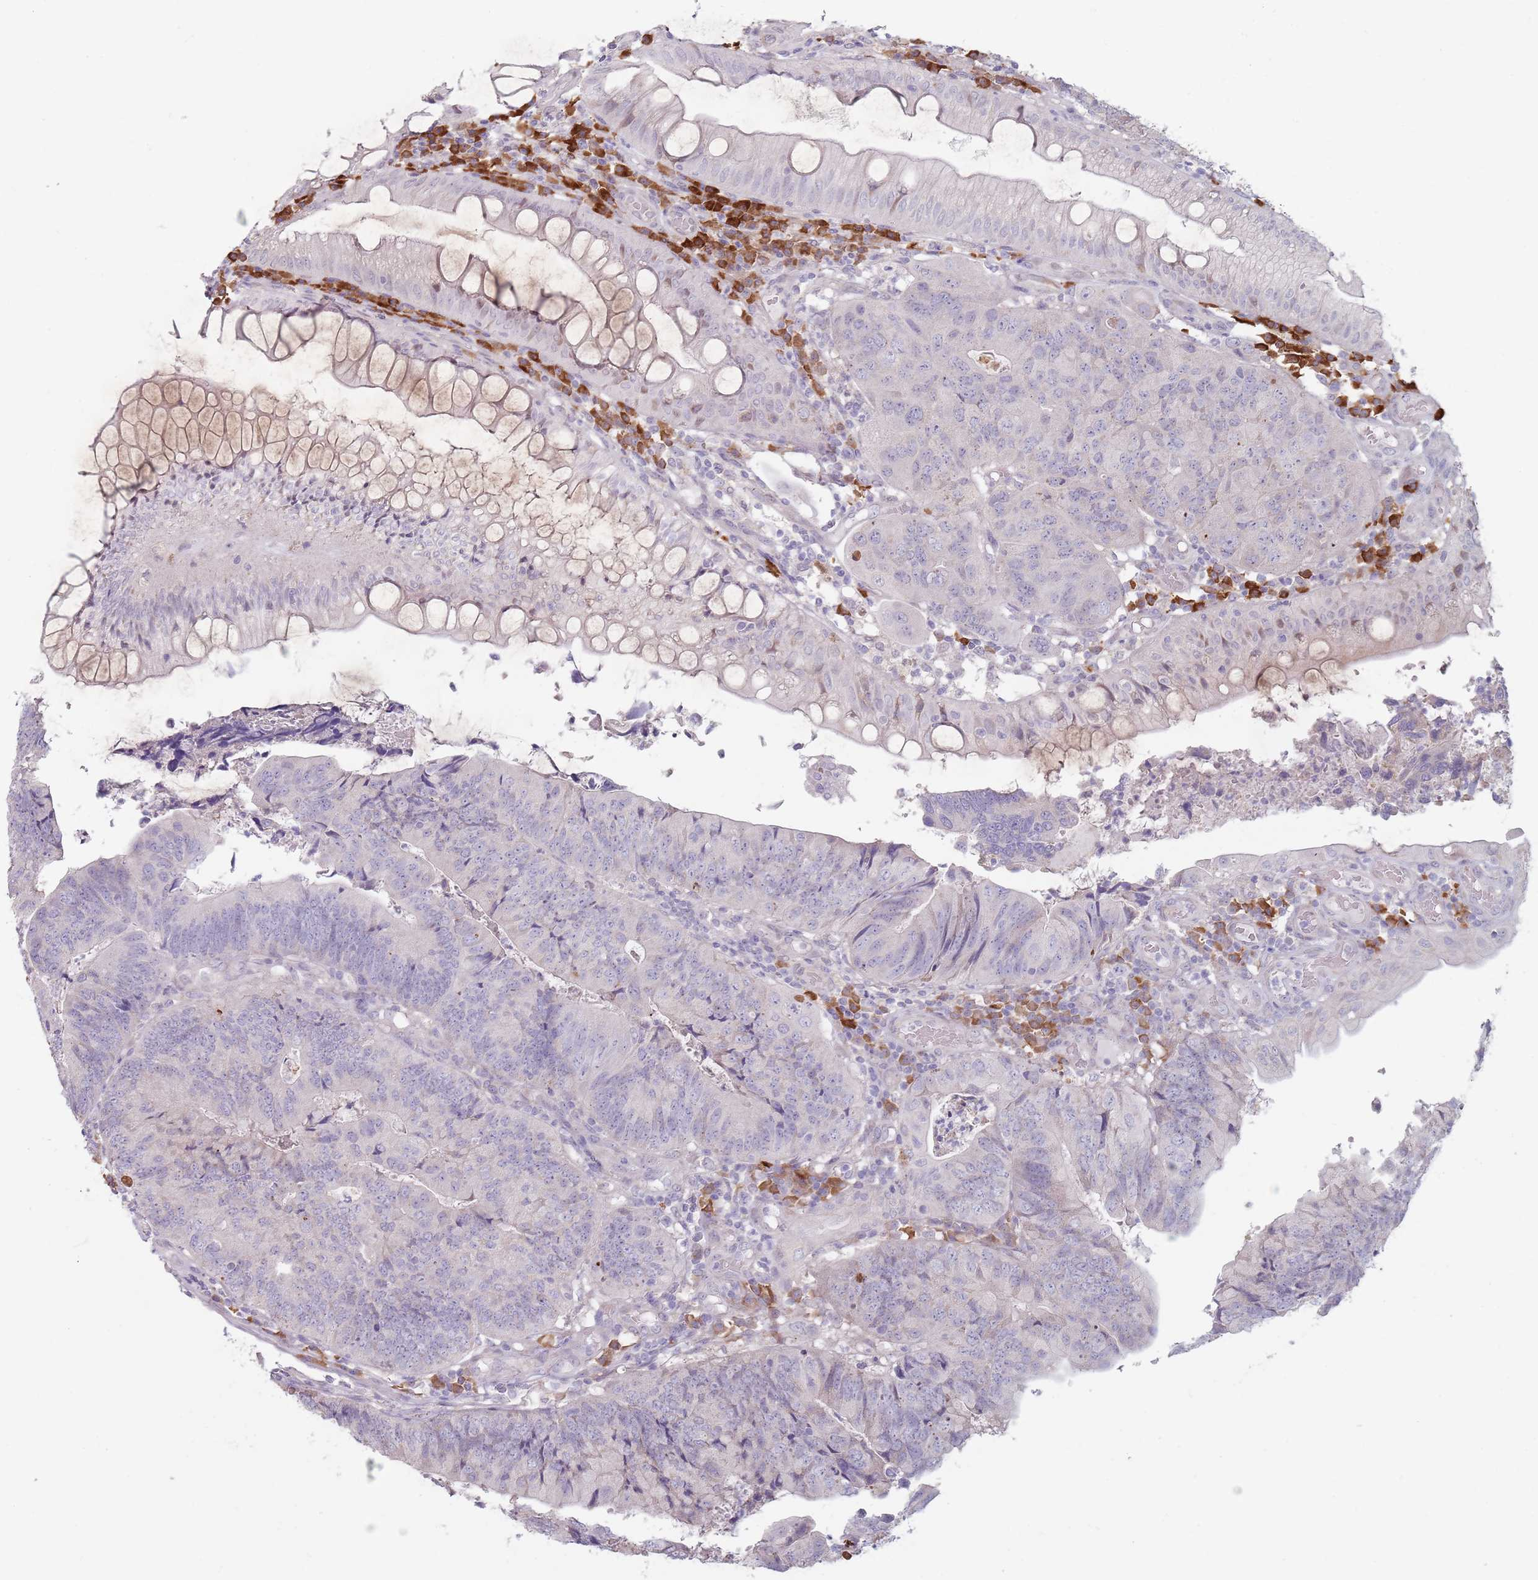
{"staining": {"intensity": "negative", "quantity": "none", "location": "none"}, "tissue": "colorectal cancer", "cell_type": "Tumor cells", "image_type": "cancer", "snomed": [{"axis": "morphology", "description": "Adenocarcinoma, NOS"}, {"axis": "topography", "description": "Colon"}], "caption": "A high-resolution micrograph shows IHC staining of colorectal cancer (adenocarcinoma), which reveals no significant positivity in tumor cells. (DAB immunohistochemistry (IHC) visualized using brightfield microscopy, high magnification).", "gene": "DXO", "patient": {"sex": "female", "age": 67}}